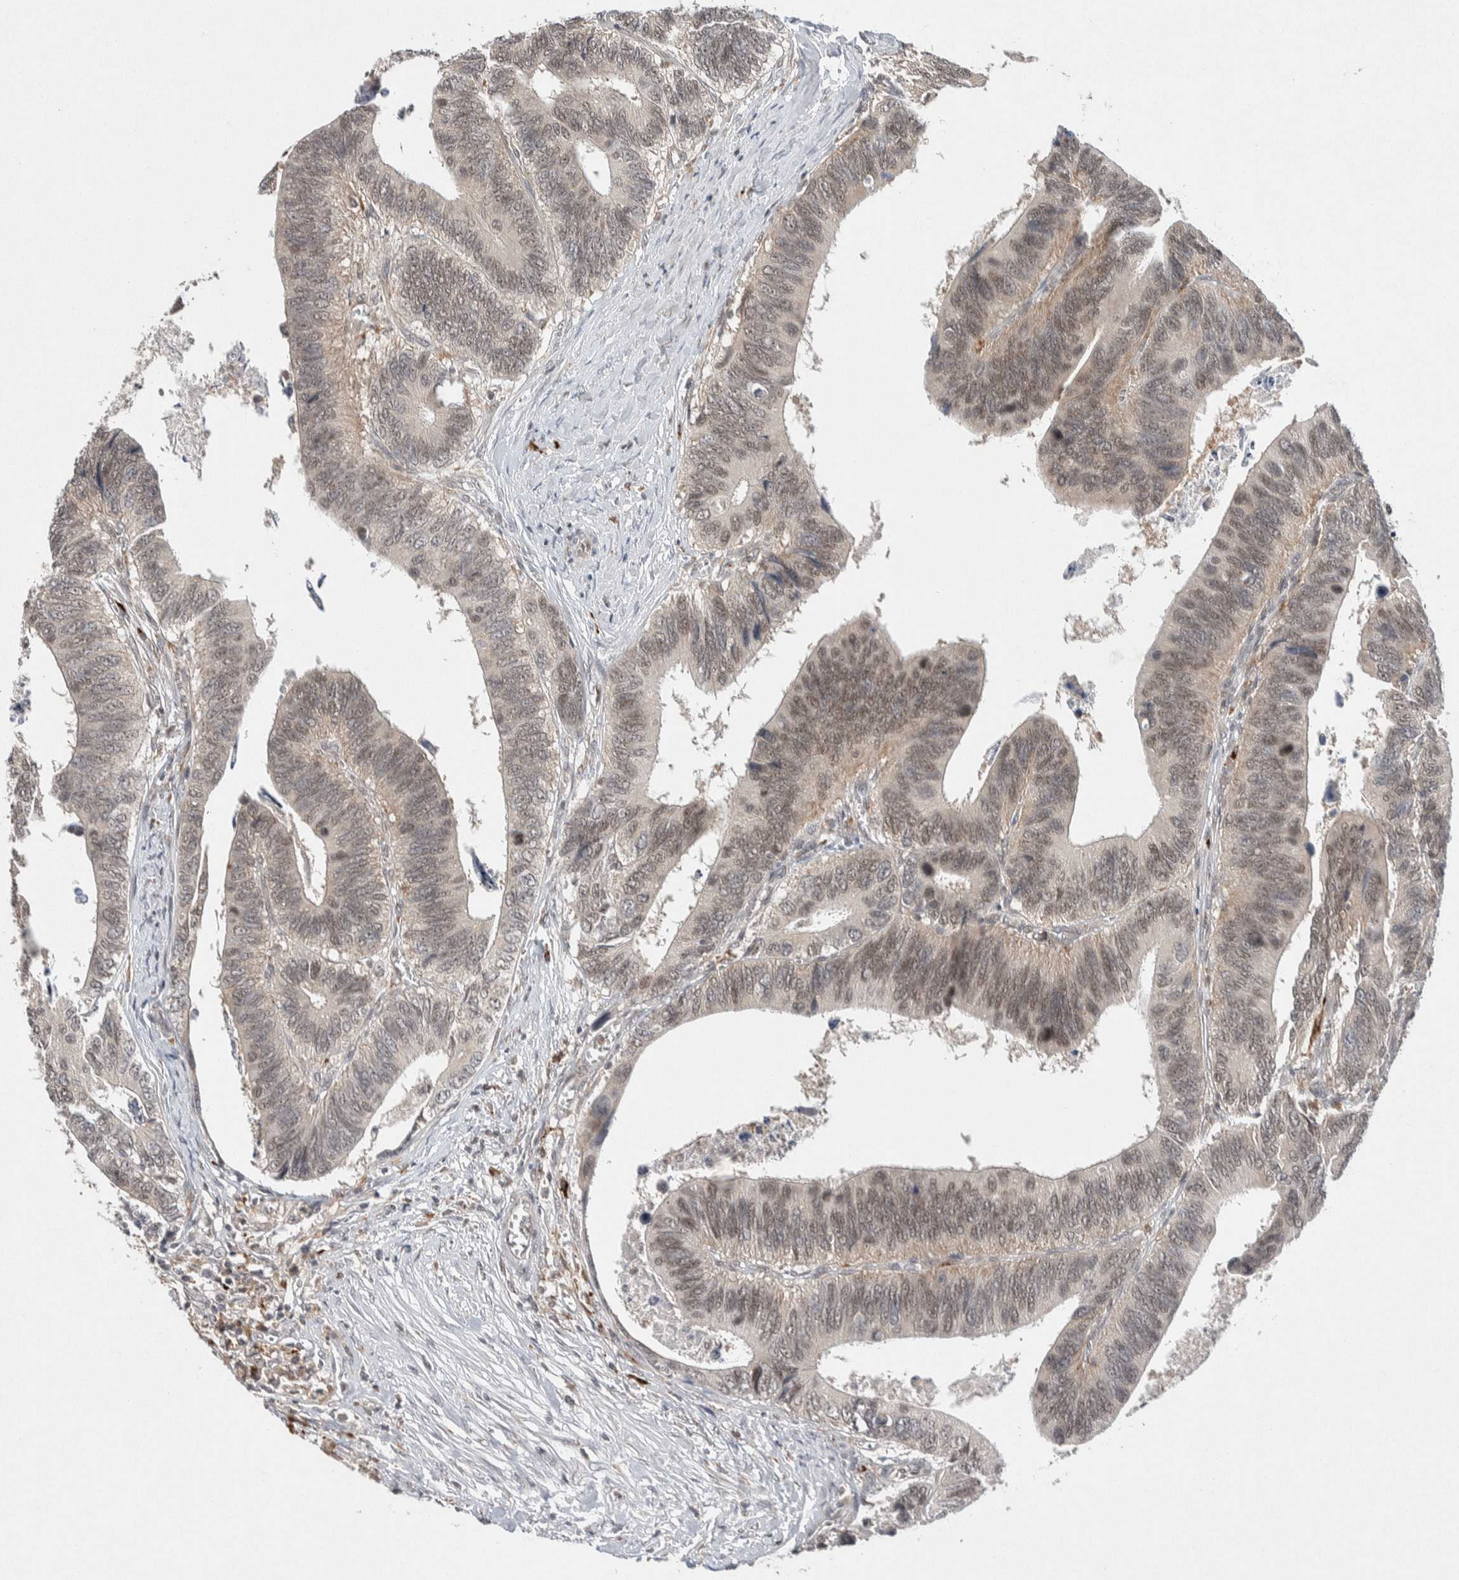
{"staining": {"intensity": "weak", "quantity": ">75%", "location": "cytoplasmic/membranous,nuclear"}, "tissue": "colorectal cancer", "cell_type": "Tumor cells", "image_type": "cancer", "snomed": [{"axis": "morphology", "description": "Adenocarcinoma, NOS"}, {"axis": "topography", "description": "Colon"}], "caption": "Brown immunohistochemical staining in human colorectal cancer demonstrates weak cytoplasmic/membranous and nuclear positivity in about >75% of tumor cells.", "gene": "KCNK1", "patient": {"sex": "male", "age": 72}}